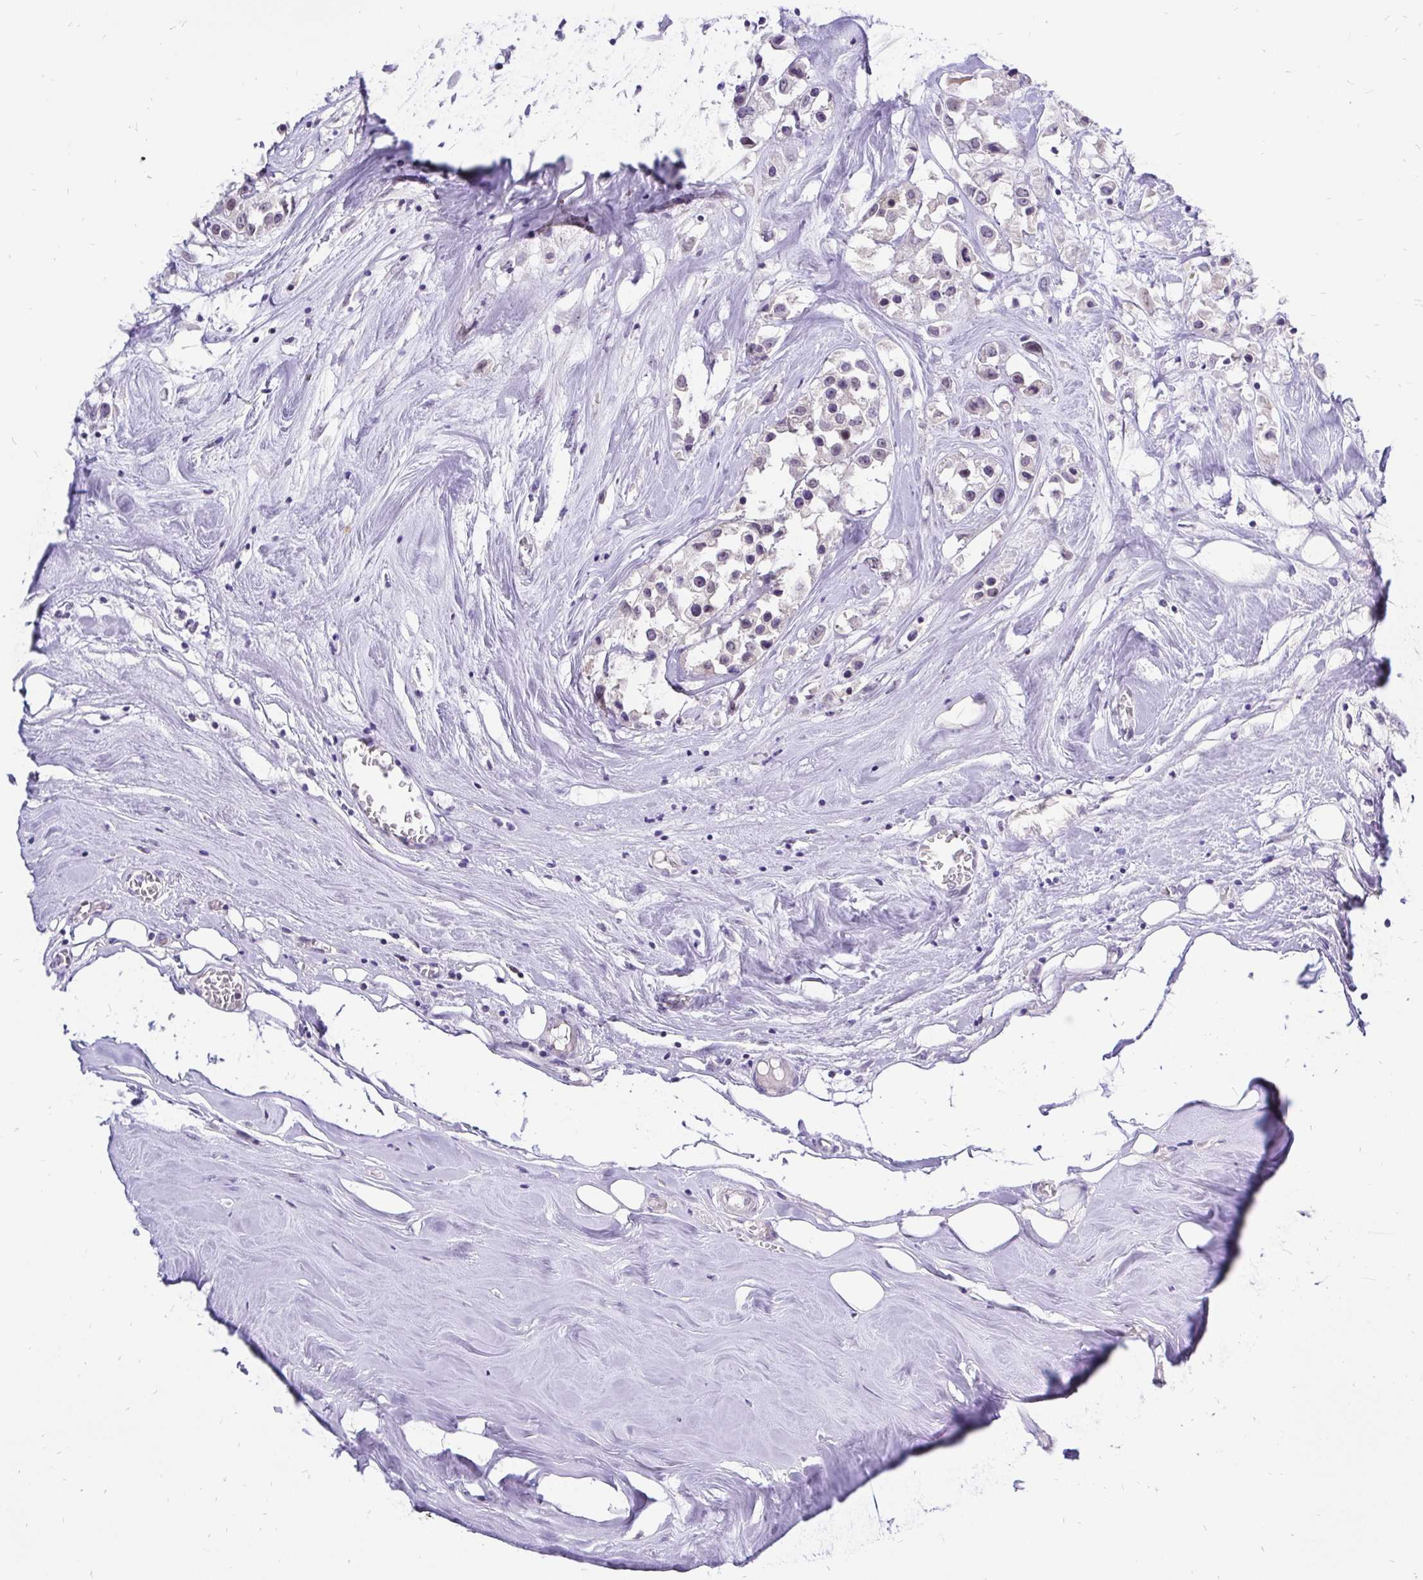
{"staining": {"intensity": "negative", "quantity": "none", "location": "none"}, "tissue": "breast cancer", "cell_type": "Tumor cells", "image_type": "cancer", "snomed": [{"axis": "morphology", "description": "Duct carcinoma"}, {"axis": "topography", "description": "Breast"}], "caption": "Tumor cells are negative for brown protein staining in invasive ductal carcinoma (breast).", "gene": "ZNF860", "patient": {"sex": "female", "age": 61}}